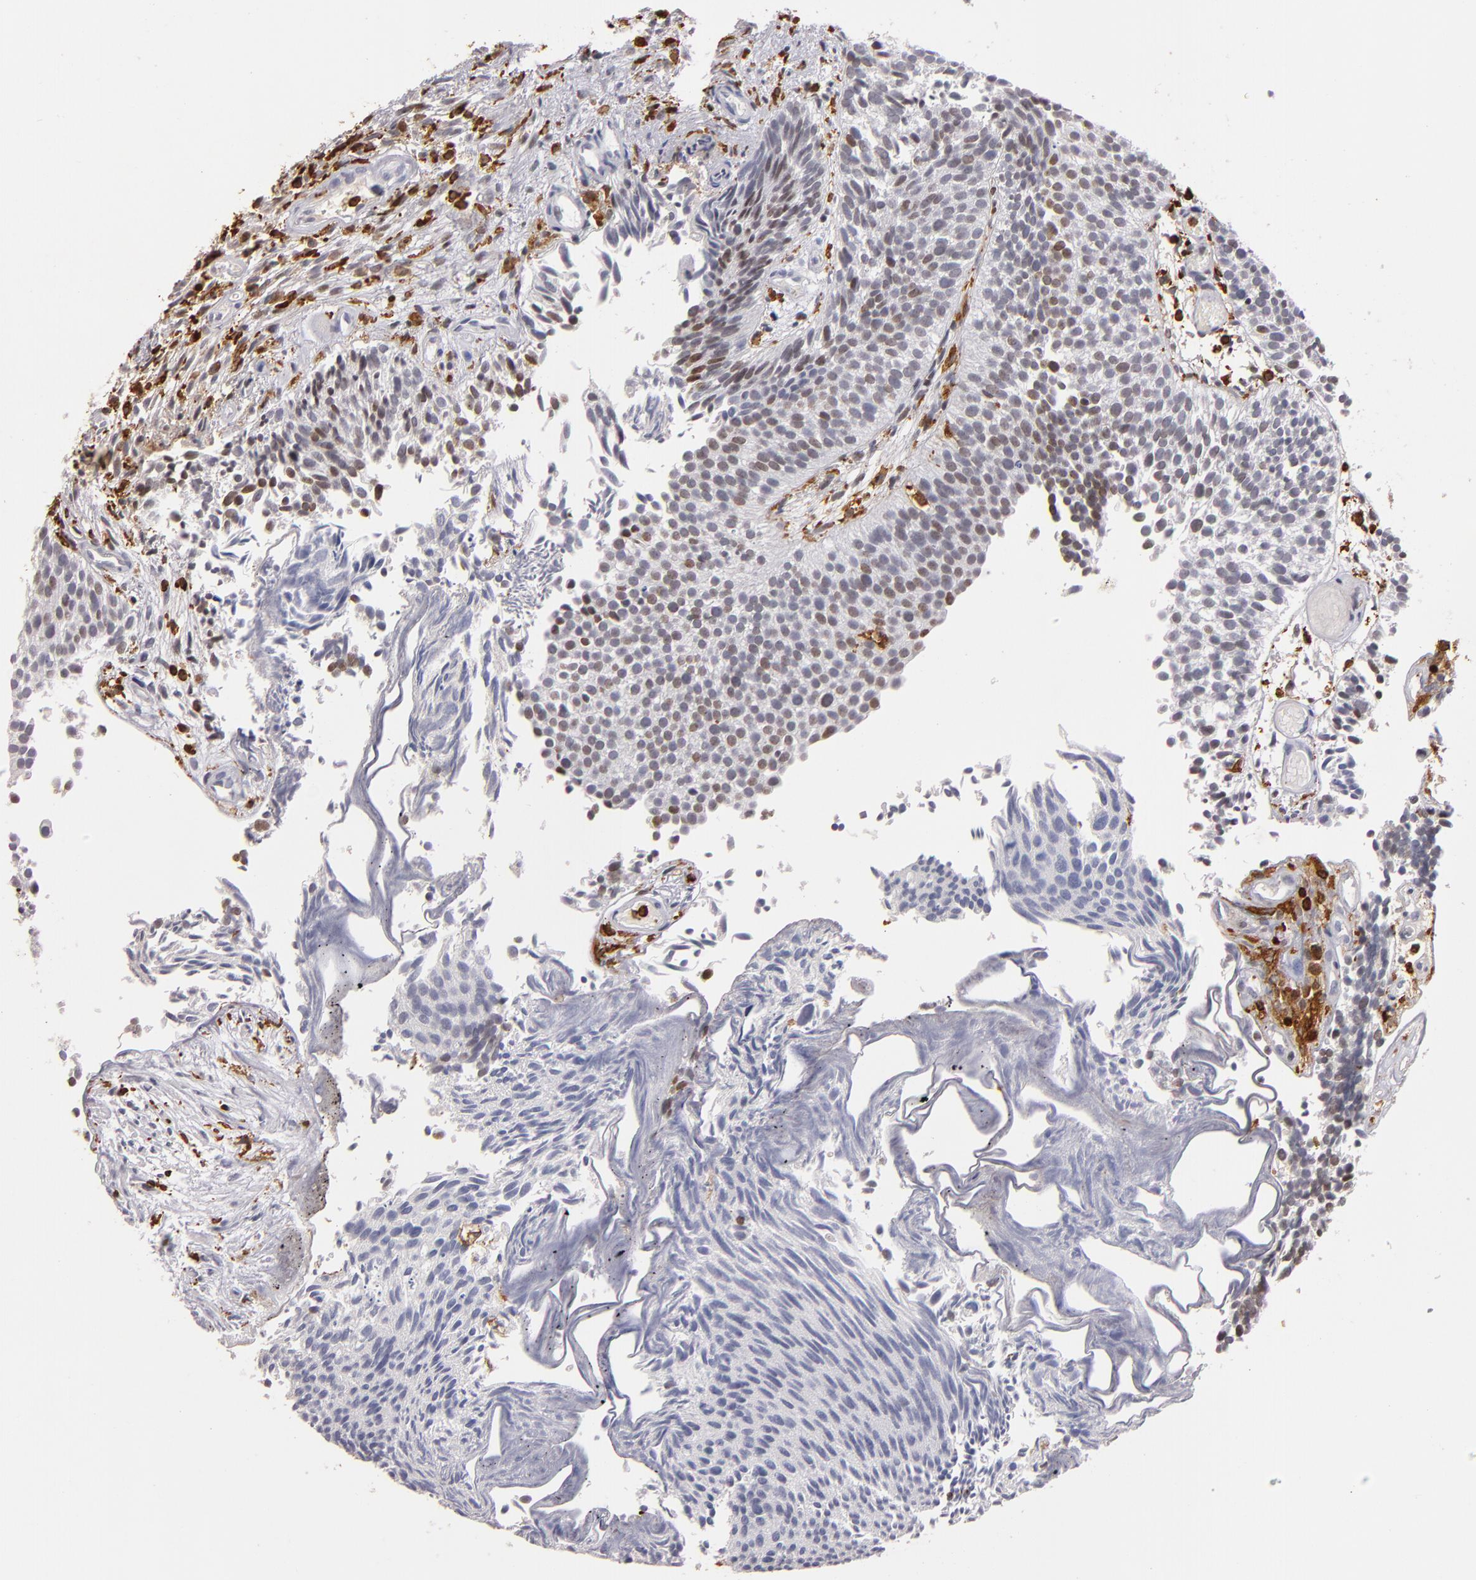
{"staining": {"intensity": "weak", "quantity": "<25%", "location": "nuclear"}, "tissue": "urothelial cancer", "cell_type": "Tumor cells", "image_type": "cancer", "snomed": [{"axis": "morphology", "description": "Urothelial carcinoma, Low grade"}, {"axis": "topography", "description": "Urinary bladder"}], "caption": "An image of urothelial carcinoma (low-grade) stained for a protein displays no brown staining in tumor cells.", "gene": "WAS", "patient": {"sex": "male", "age": 84}}